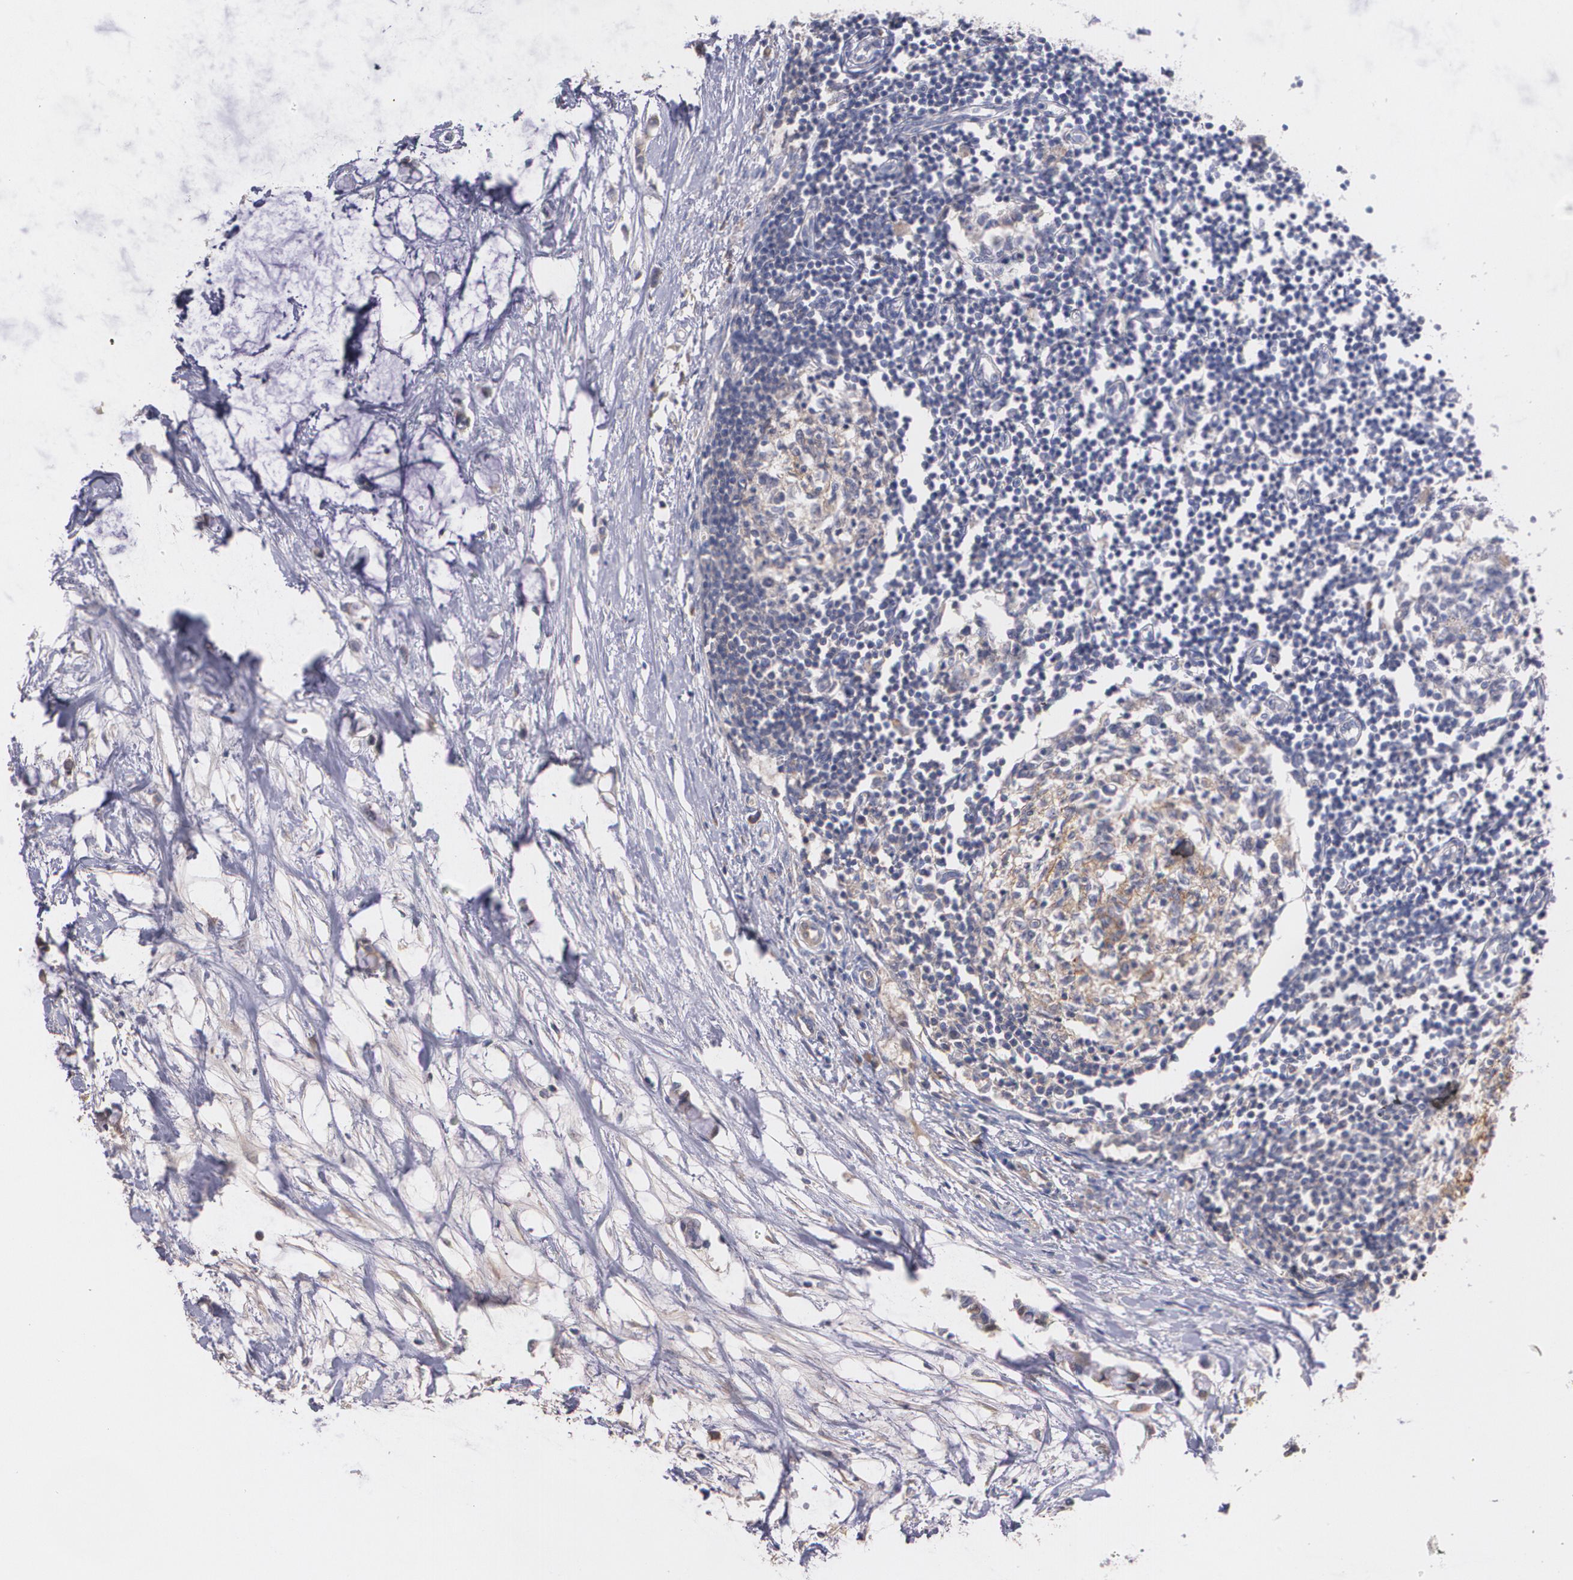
{"staining": {"intensity": "weak", "quantity": "<25%", "location": "cytoplasmic/membranous"}, "tissue": "colorectal cancer", "cell_type": "Tumor cells", "image_type": "cancer", "snomed": [{"axis": "morphology", "description": "Normal tissue, NOS"}, {"axis": "morphology", "description": "Adenocarcinoma, NOS"}, {"axis": "topography", "description": "Colon"}, {"axis": "topography", "description": "Peripheral nerve tissue"}], "caption": "The histopathology image reveals no staining of tumor cells in colorectal adenocarcinoma.", "gene": "AMBP", "patient": {"sex": "male", "age": 14}}